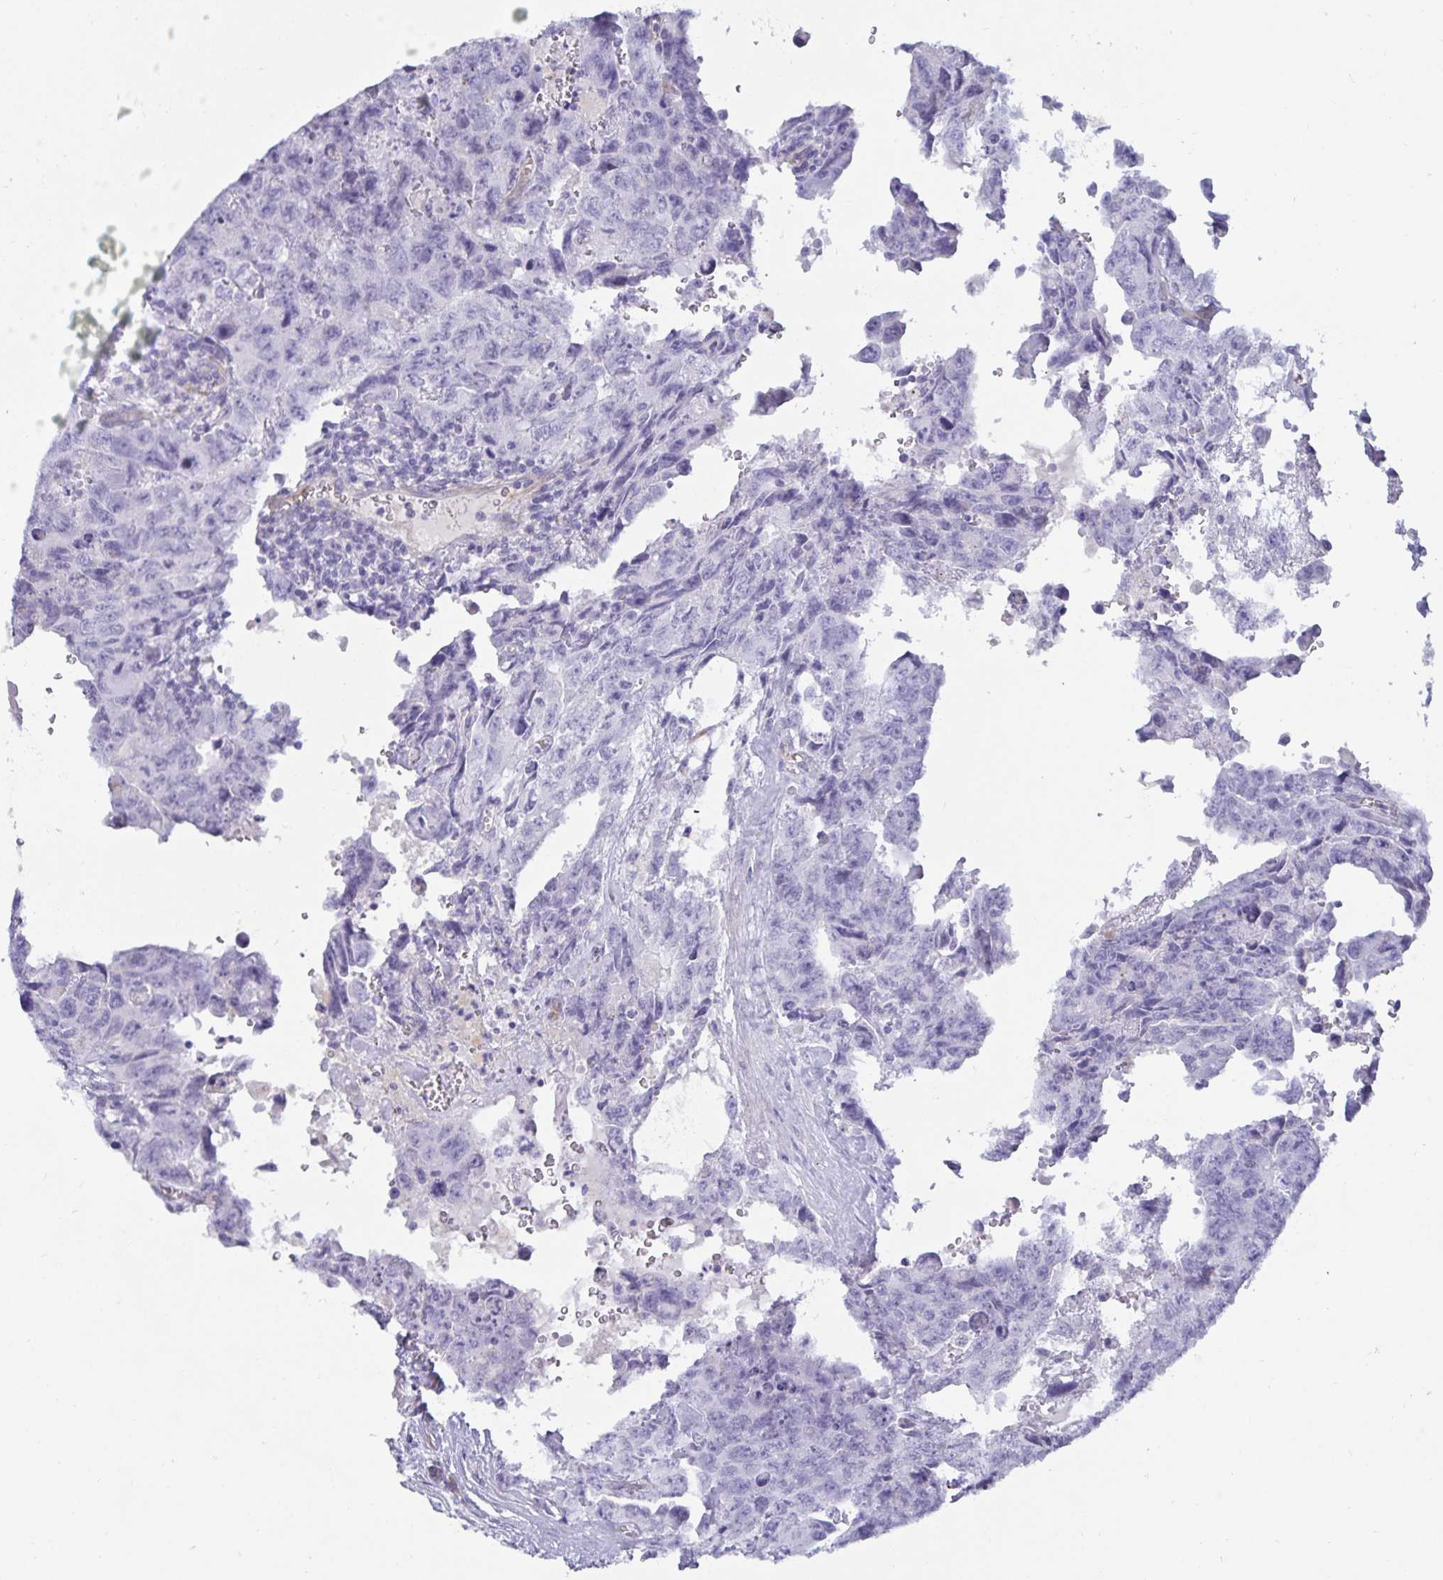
{"staining": {"intensity": "negative", "quantity": "none", "location": "none"}, "tissue": "testis cancer", "cell_type": "Tumor cells", "image_type": "cancer", "snomed": [{"axis": "morphology", "description": "Carcinoma, Embryonal, NOS"}, {"axis": "topography", "description": "Testis"}], "caption": "Tumor cells show no significant positivity in testis cancer.", "gene": "SPAG4", "patient": {"sex": "male", "age": 24}}